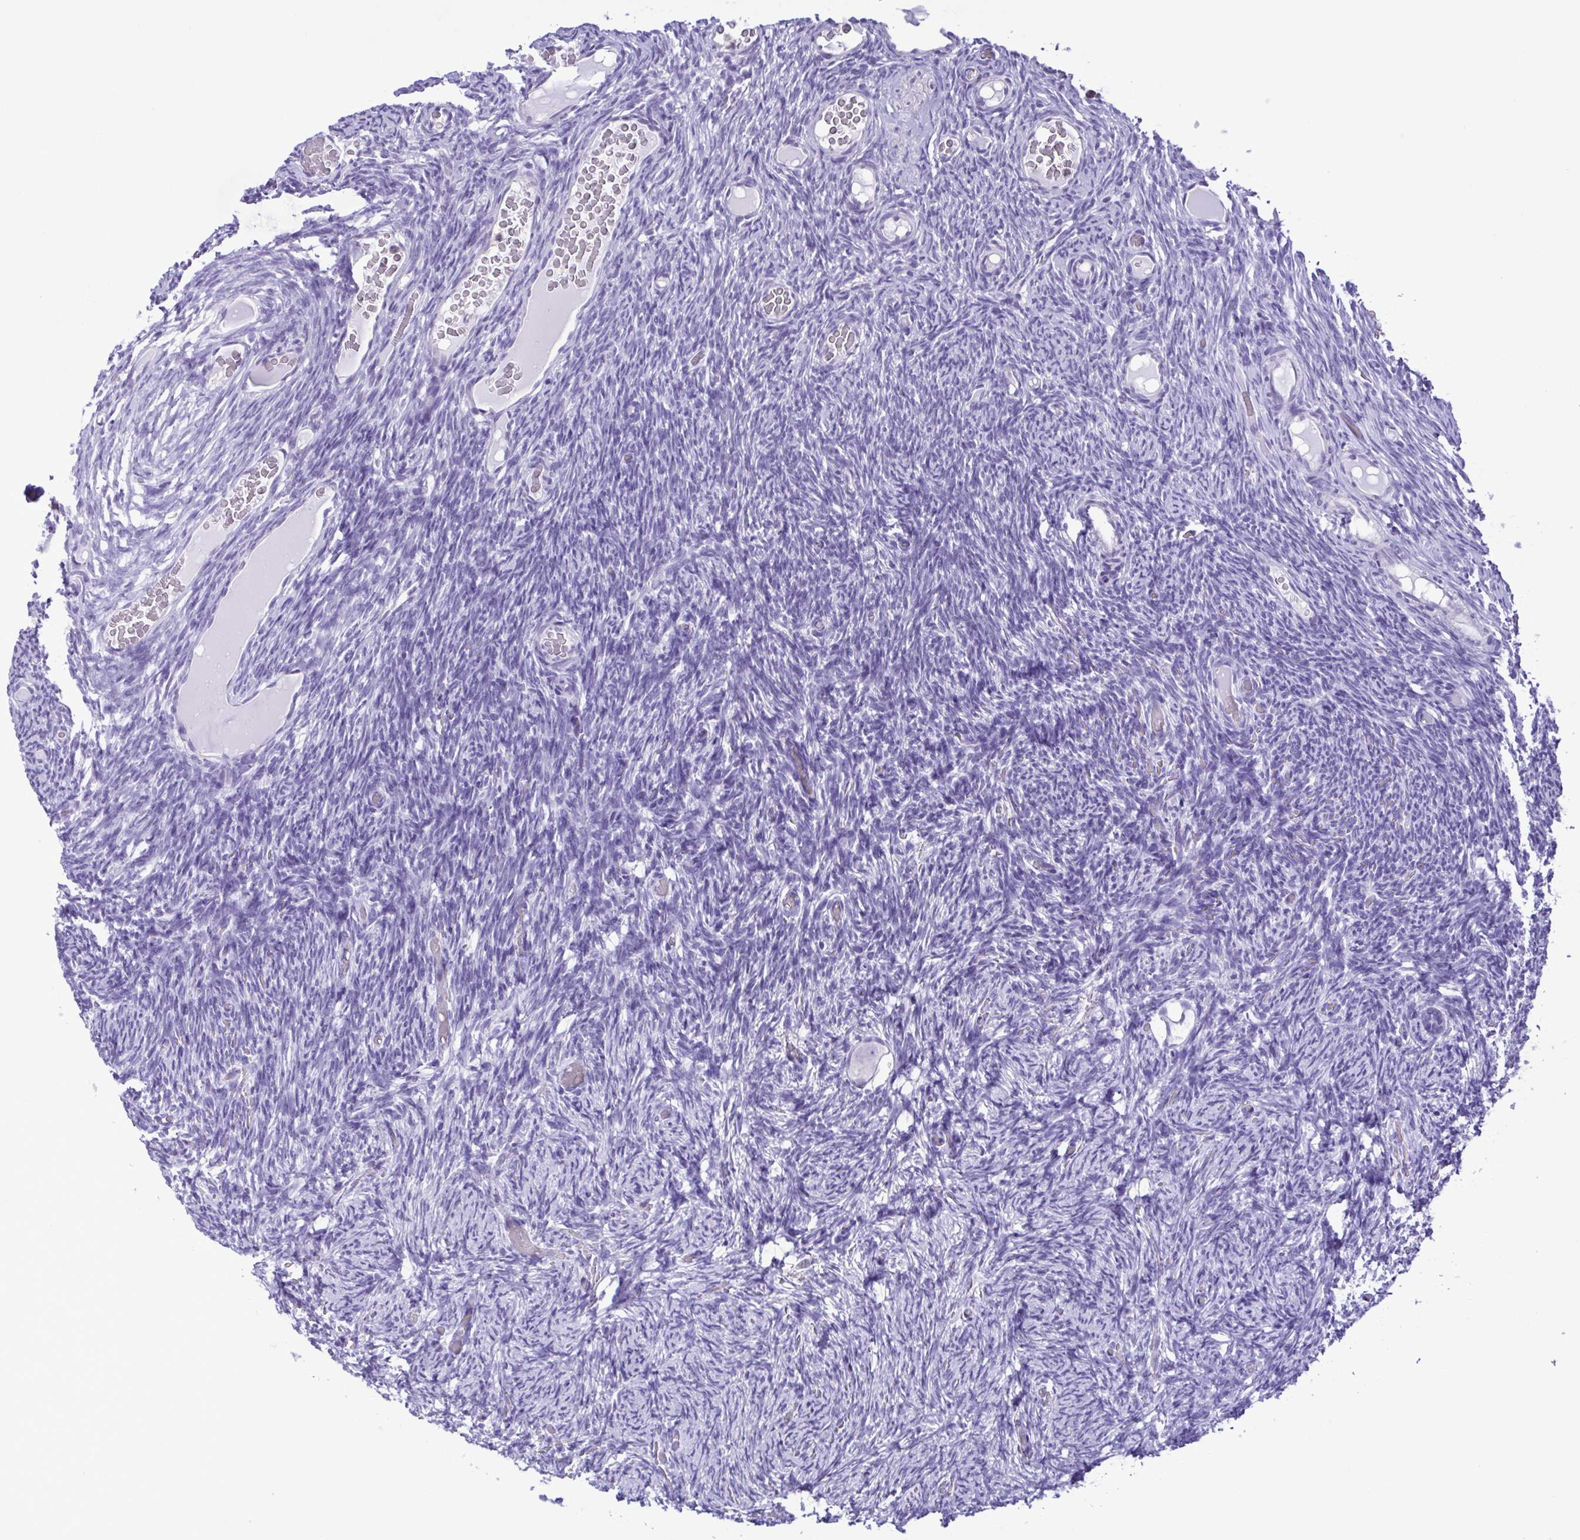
{"staining": {"intensity": "negative", "quantity": "none", "location": "none"}, "tissue": "ovary", "cell_type": "Follicle cells", "image_type": "normal", "snomed": [{"axis": "morphology", "description": "Normal tissue, NOS"}, {"axis": "topography", "description": "Ovary"}], "caption": "Immunohistochemistry (IHC) image of unremarkable human ovary stained for a protein (brown), which demonstrates no positivity in follicle cells.", "gene": "CBY2", "patient": {"sex": "female", "age": 34}}